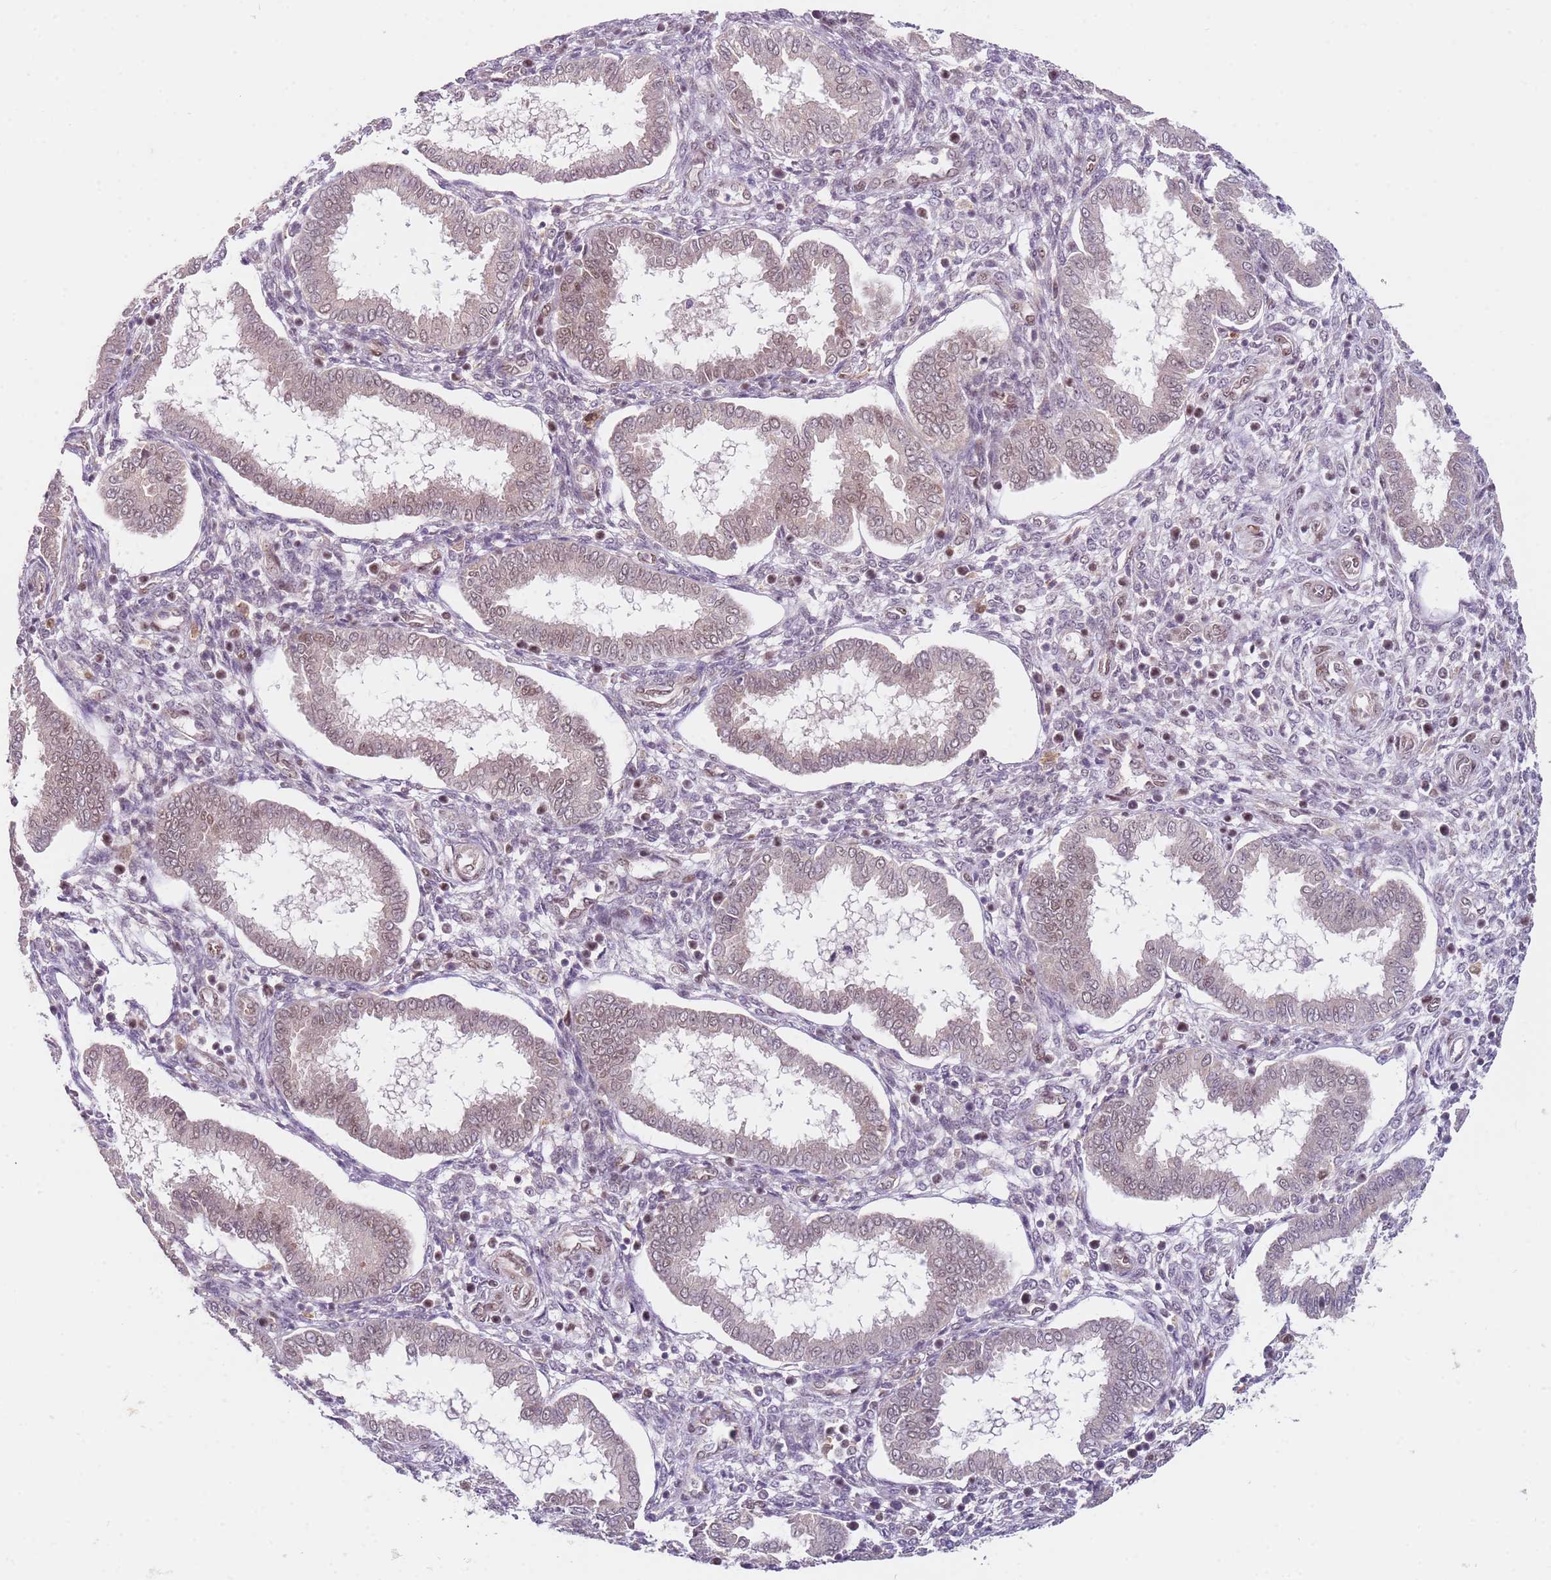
{"staining": {"intensity": "negative", "quantity": "none", "location": "none"}, "tissue": "endometrium", "cell_type": "Cells in endometrial stroma", "image_type": "normal", "snomed": [{"axis": "morphology", "description": "Normal tissue, NOS"}, {"axis": "topography", "description": "Endometrium"}], "caption": "High power microscopy image of an immunohistochemistry (IHC) histopathology image of unremarkable endometrium, revealing no significant expression in cells in endometrial stroma. Brightfield microscopy of immunohistochemistry stained with DAB (brown) and hematoxylin (blue), captured at high magnification.", "gene": "LGALSL", "patient": {"sex": "female", "age": 24}}